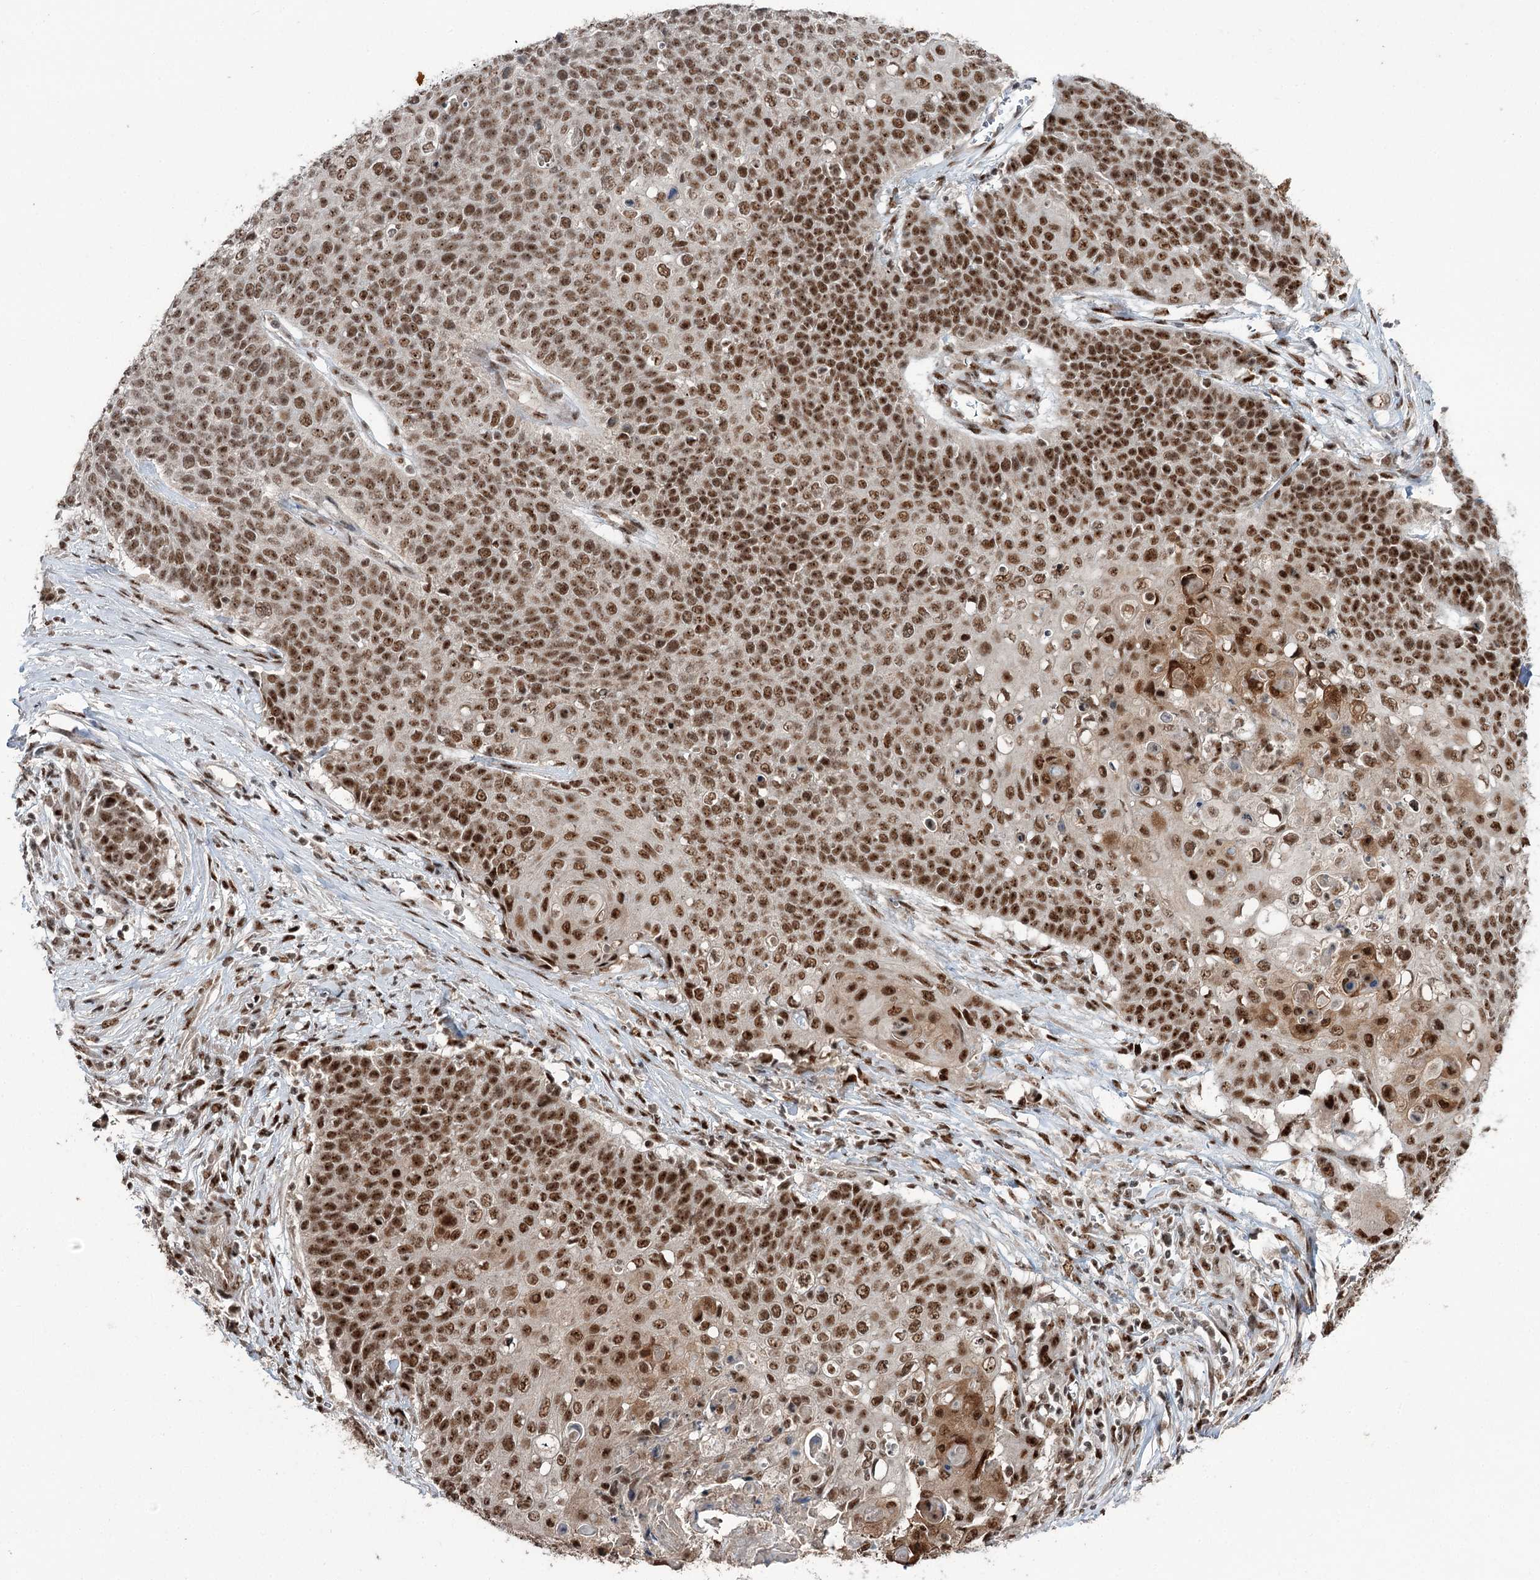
{"staining": {"intensity": "strong", "quantity": ">75%", "location": "nuclear"}, "tissue": "cervical cancer", "cell_type": "Tumor cells", "image_type": "cancer", "snomed": [{"axis": "morphology", "description": "Squamous cell carcinoma, NOS"}, {"axis": "topography", "description": "Cervix"}], "caption": "DAB (3,3'-diaminobenzidine) immunohistochemical staining of human cervical cancer shows strong nuclear protein positivity in approximately >75% of tumor cells.", "gene": "ERCC3", "patient": {"sex": "female", "age": 39}}